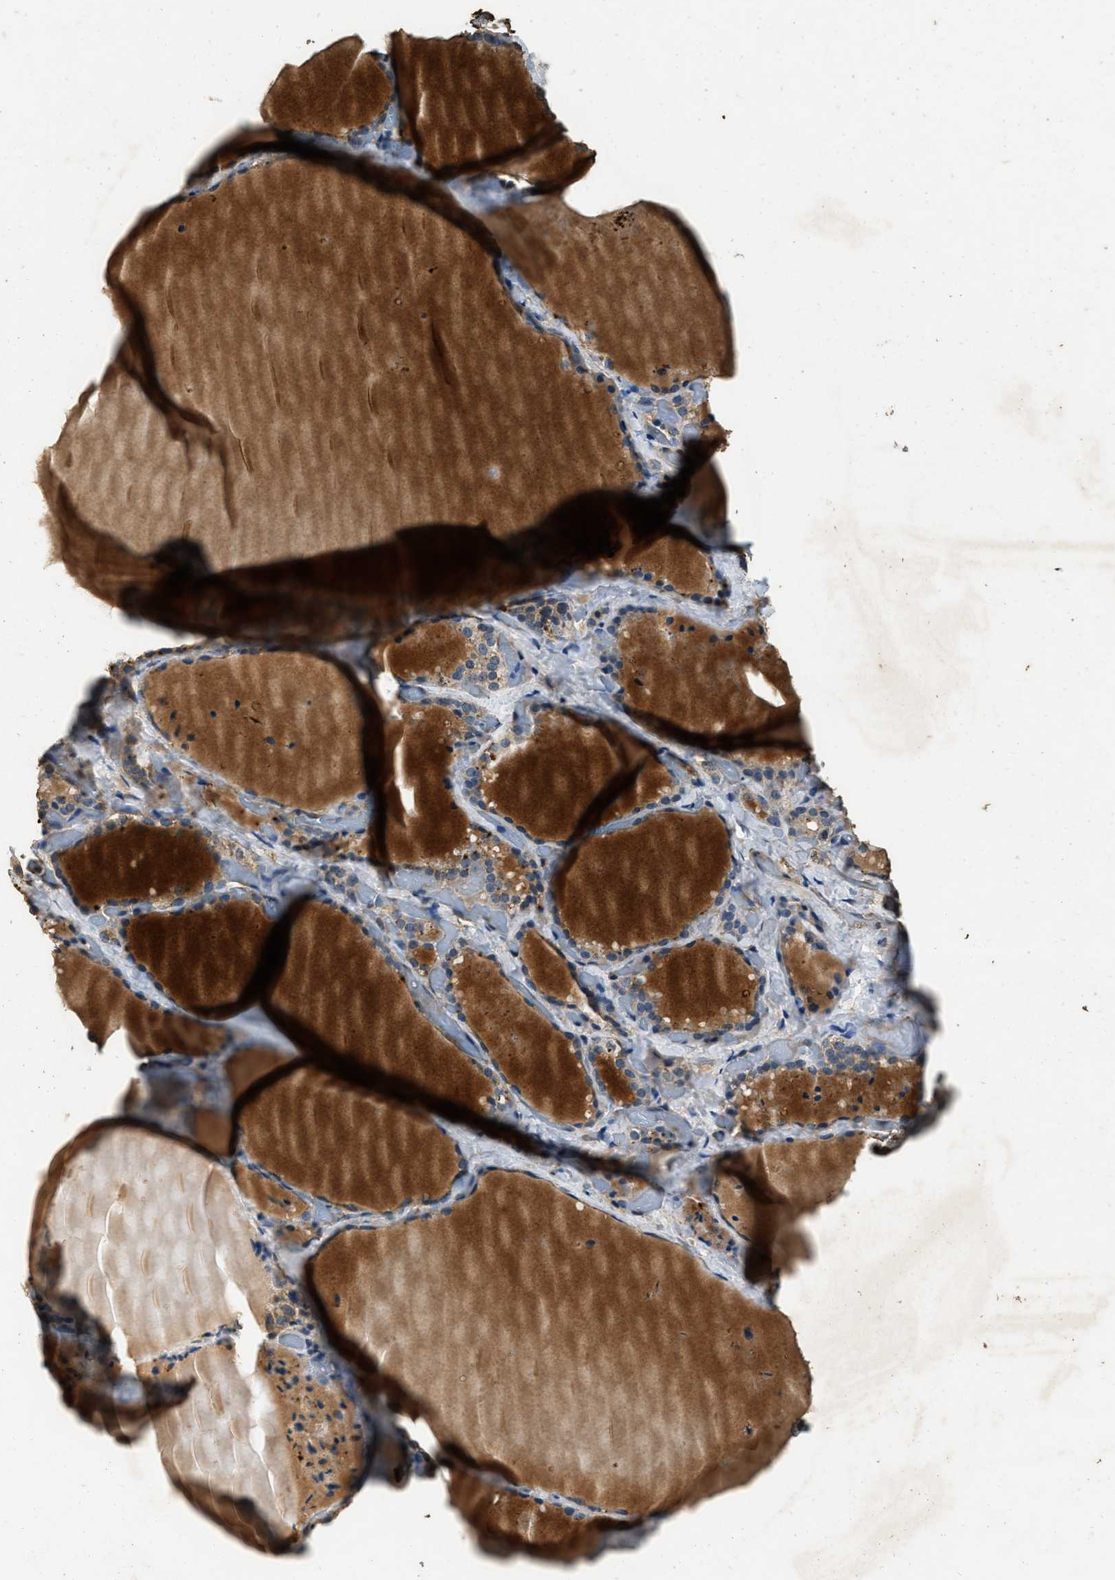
{"staining": {"intensity": "moderate", "quantity": ">75%", "location": "cytoplasmic/membranous"}, "tissue": "thyroid gland", "cell_type": "Glandular cells", "image_type": "normal", "snomed": [{"axis": "morphology", "description": "Normal tissue, NOS"}, {"axis": "topography", "description": "Thyroid gland"}], "caption": "Immunohistochemical staining of unremarkable human thyroid gland shows moderate cytoplasmic/membranous protein positivity in about >75% of glandular cells.", "gene": "MIB1", "patient": {"sex": "female", "age": 44}}